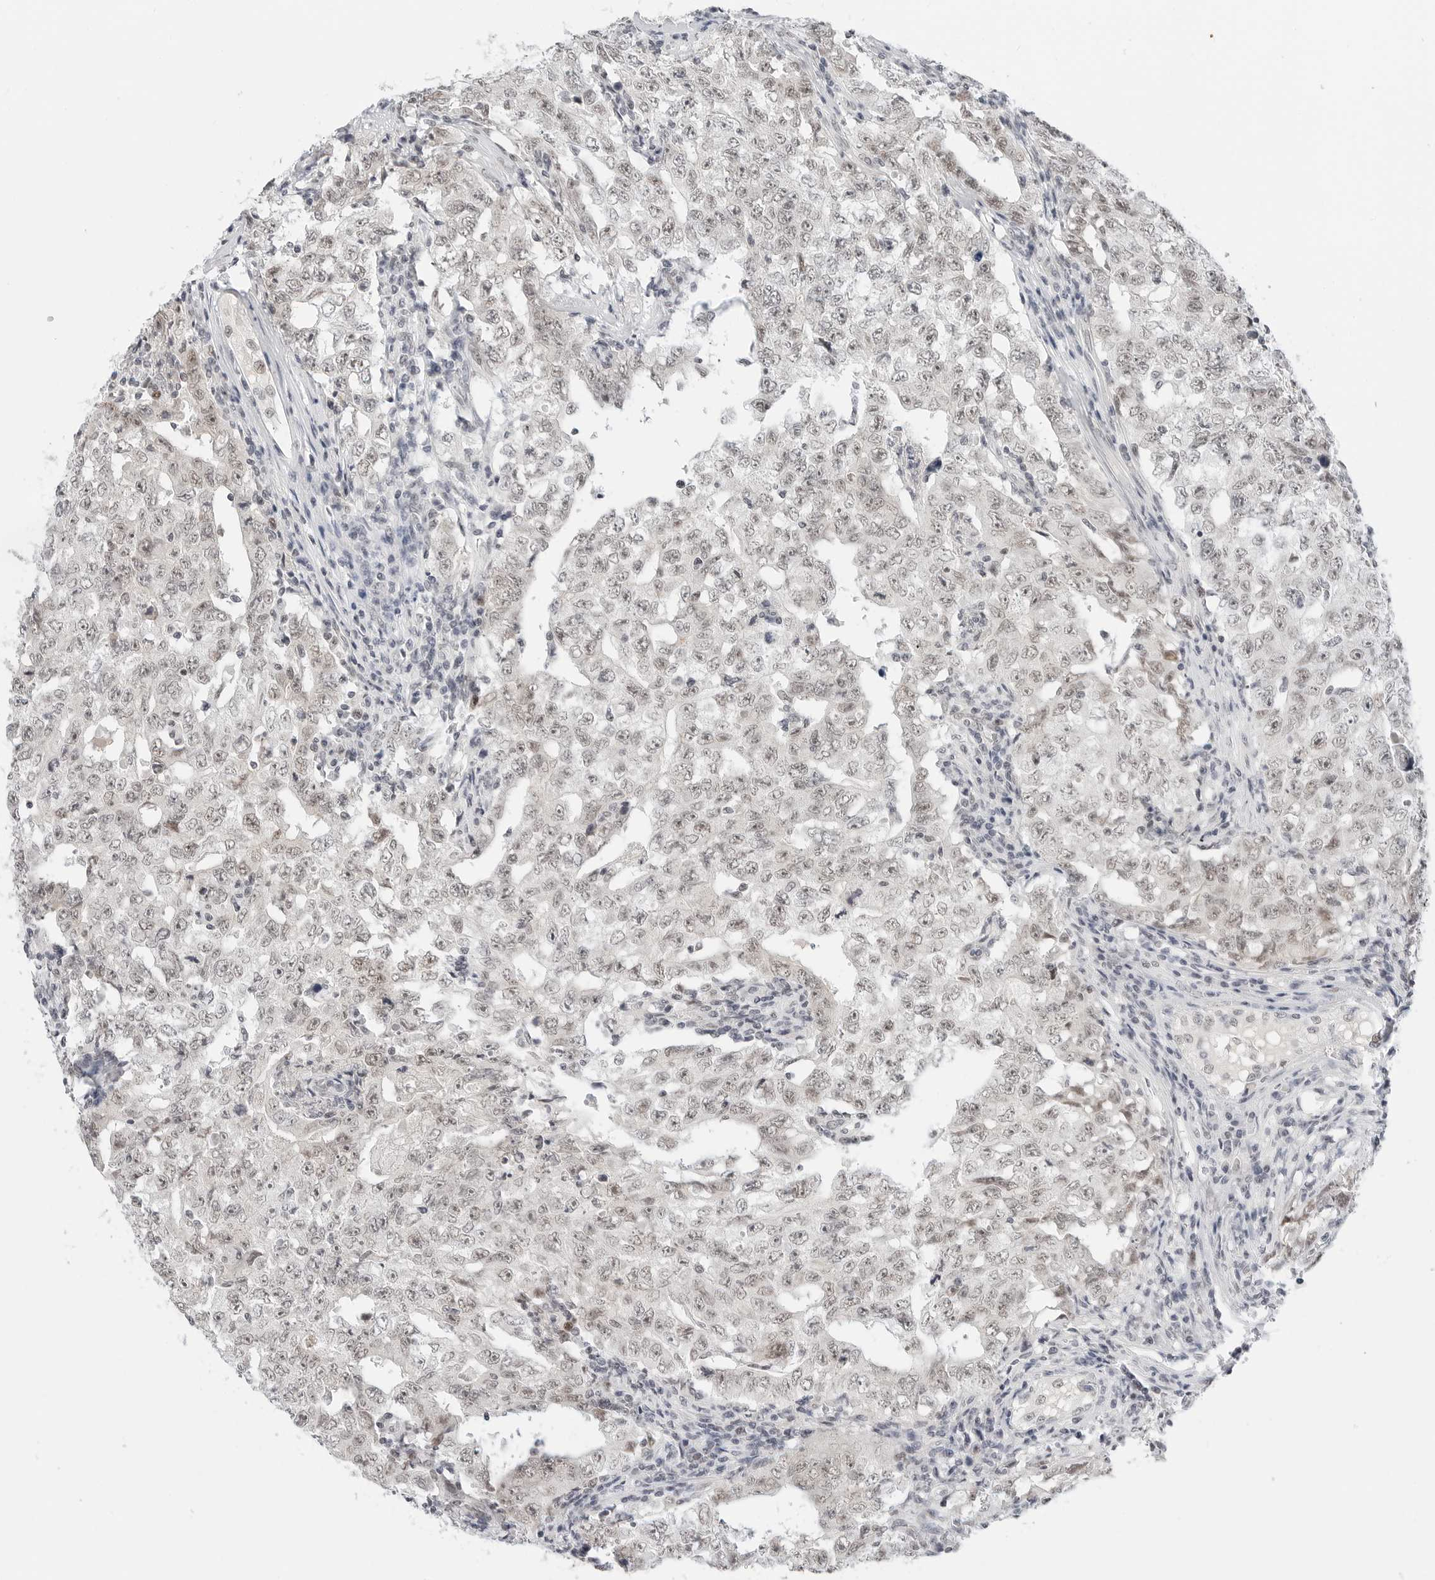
{"staining": {"intensity": "weak", "quantity": ">75%", "location": "nuclear"}, "tissue": "testis cancer", "cell_type": "Tumor cells", "image_type": "cancer", "snomed": [{"axis": "morphology", "description": "Carcinoma, Embryonal, NOS"}, {"axis": "topography", "description": "Testis"}], "caption": "Testis embryonal carcinoma stained for a protein (brown) exhibits weak nuclear positive positivity in approximately >75% of tumor cells.", "gene": "TSEN2", "patient": {"sex": "male", "age": 26}}